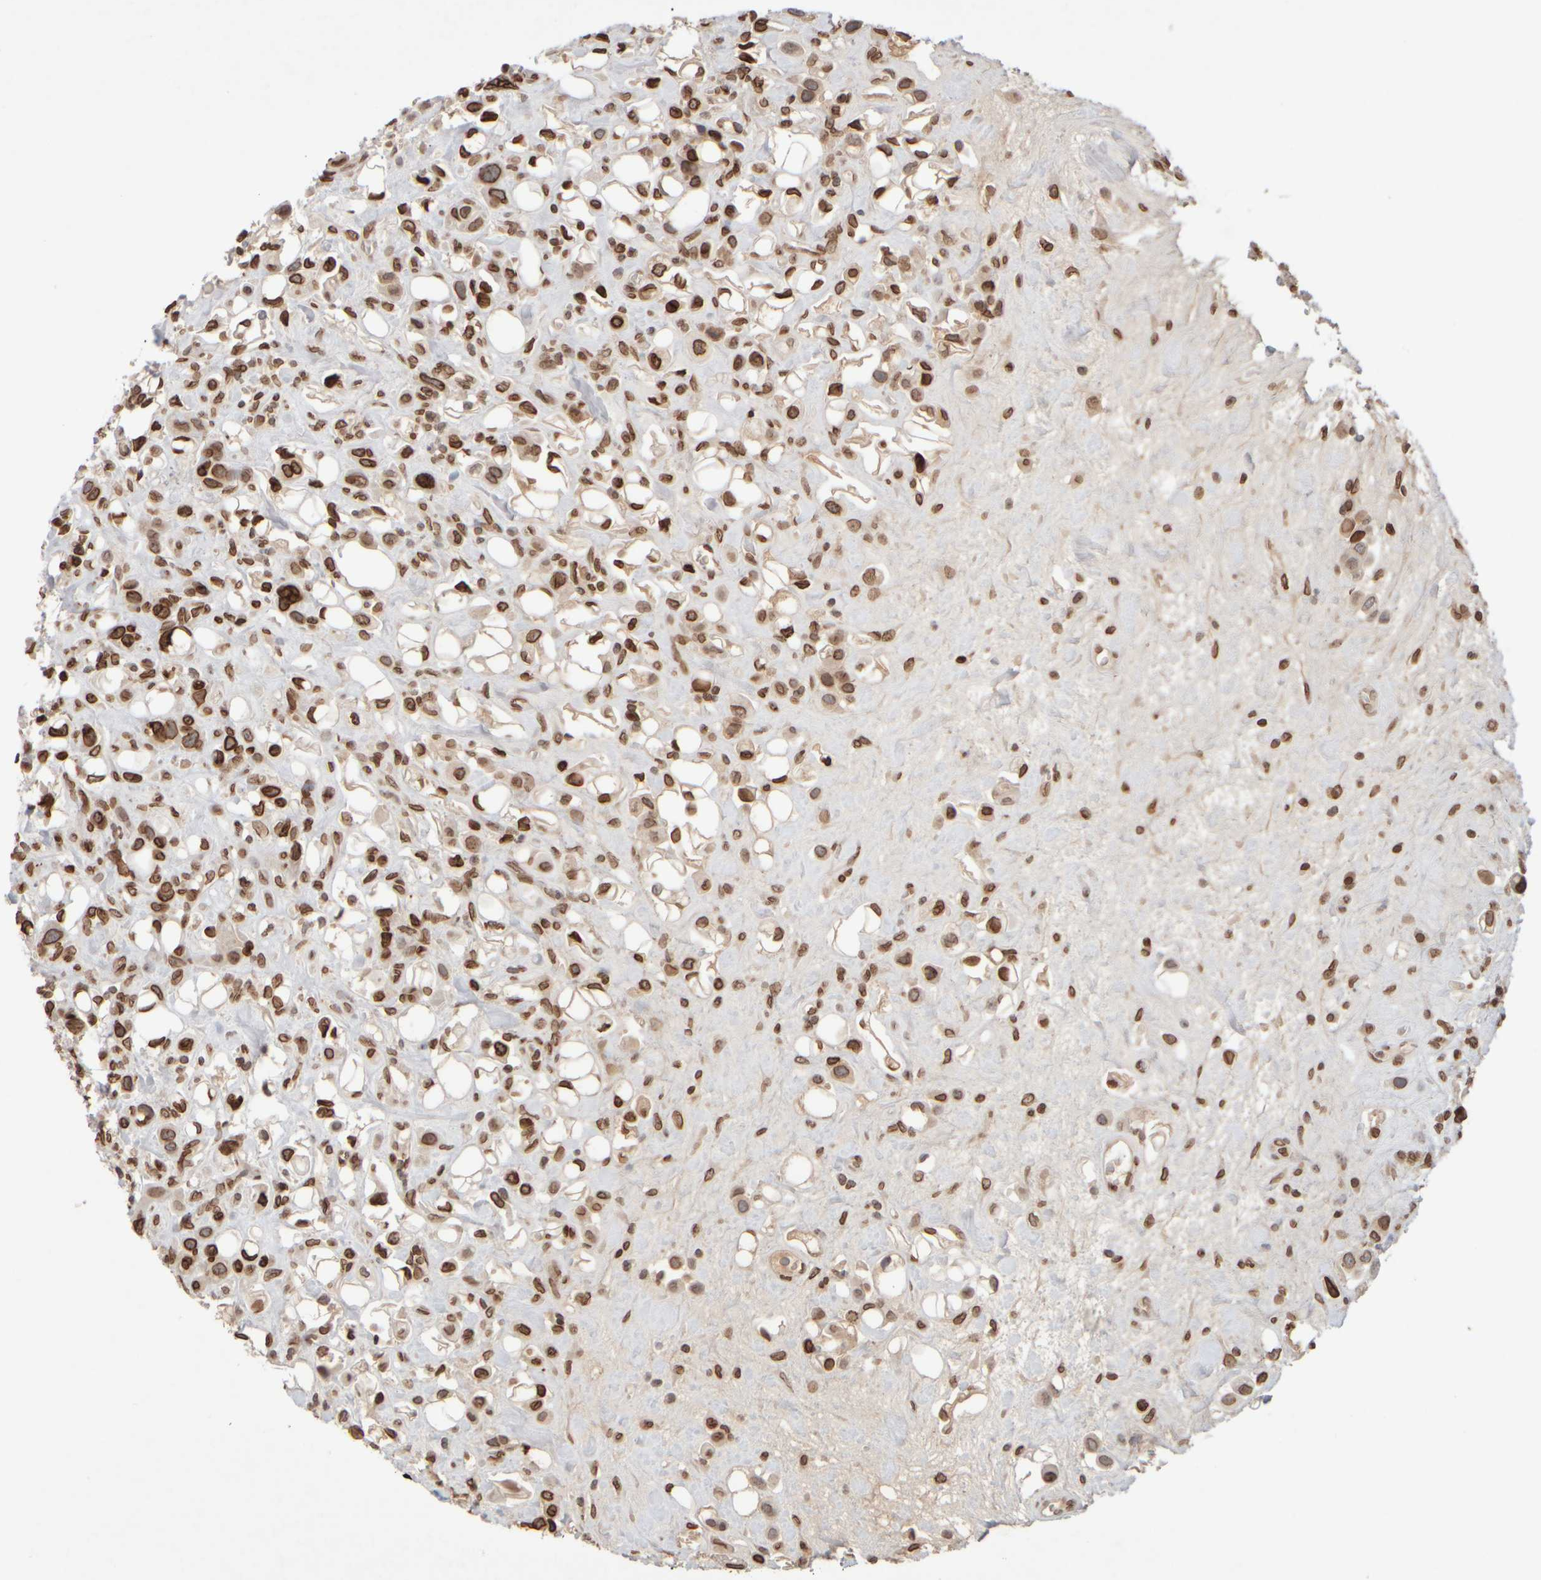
{"staining": {"intensity": "strong", "quantity": ">75%", "location": "cytoplasmic/membranous,nuclear"}, "tissue": "urothelial cancer", "cell_type": "Tumor cells", "image_type": "cancer", "snomed": [{"axis": "morphology", "description": "Urothelial carcinoma, High grade"}, {"axis": "topography", "description": "Urinary bladder"}], "caption": "High-magnification brightfield microscopy of high-grade urothelial carcinoma stained with DAB (brown) and counterstained with hematoxylin (blue). tumor cells exhibit strong cytoplasmic/membranous and nuclear expression is appreciated in about>75% of cells. (Stains: DAB (3,3'-diaminobenzidine) in brown, nuclei in blue, Microscopy: brightfield microscopy at high magnification).", "gene": "ZC3HC1", "patient": {"sex": "male", "age": 50}}